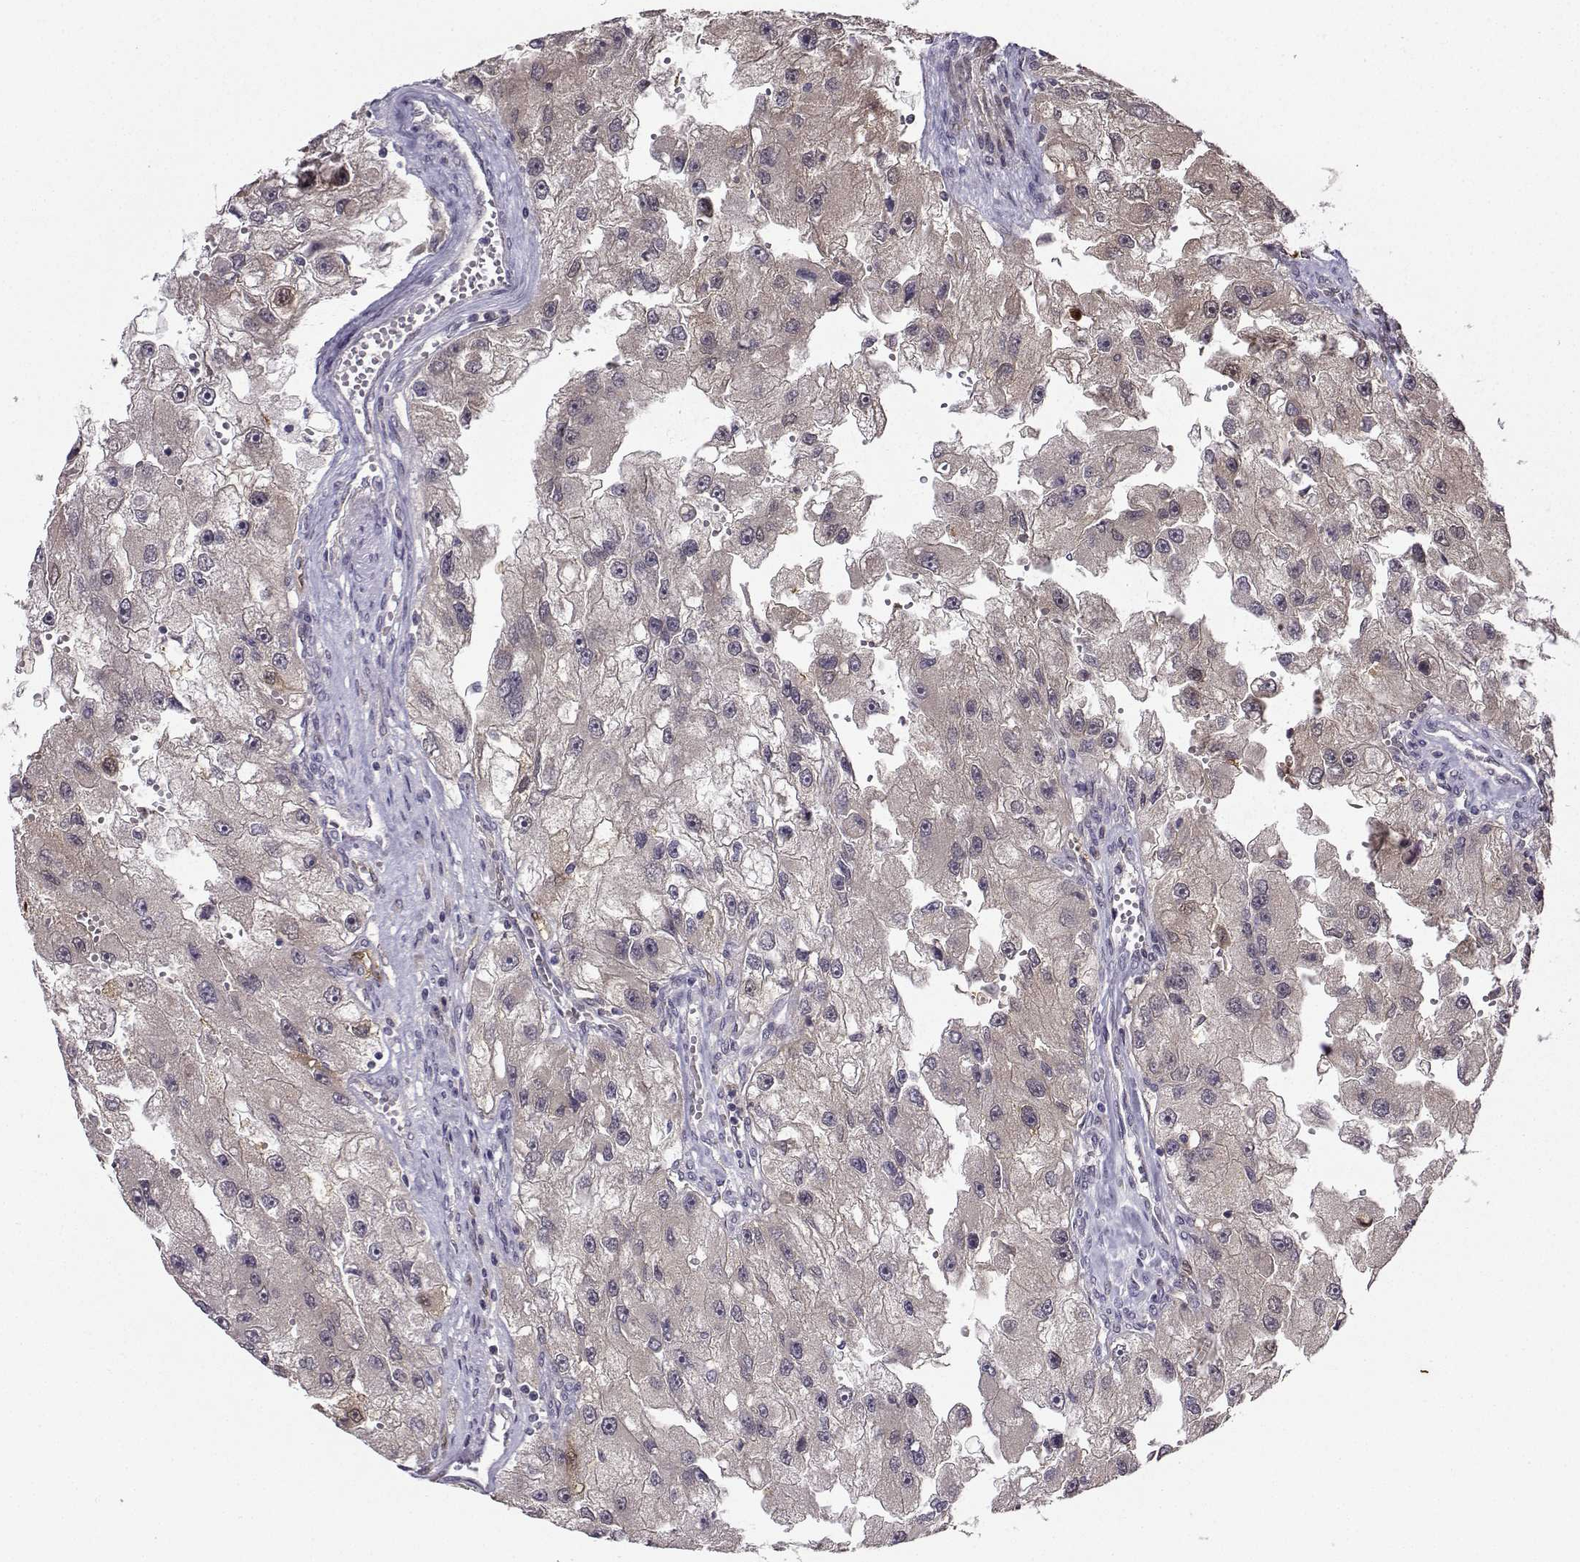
{"staining": {"intensity": "negative", "quantity": "none", "location": "none"}, "tissue": "renal cancer", "cell_type": "Tumor cells", "image_type": "cancer", "snomed": [{"axis": "morphology", "description": "Adenocarcinoma, NOS"}, {"axis": "topography", "description": "Kidney"}], "caption": "This micrograph is of renal cancer stained with immunohistochemistry to label a protein in brown with the nuclei are counter-stained blue. There is no staining in tumor cells. Nuclei are stained in blue.", "gene": "NQO1", "patient": {"sex": "male", "age": 63}}